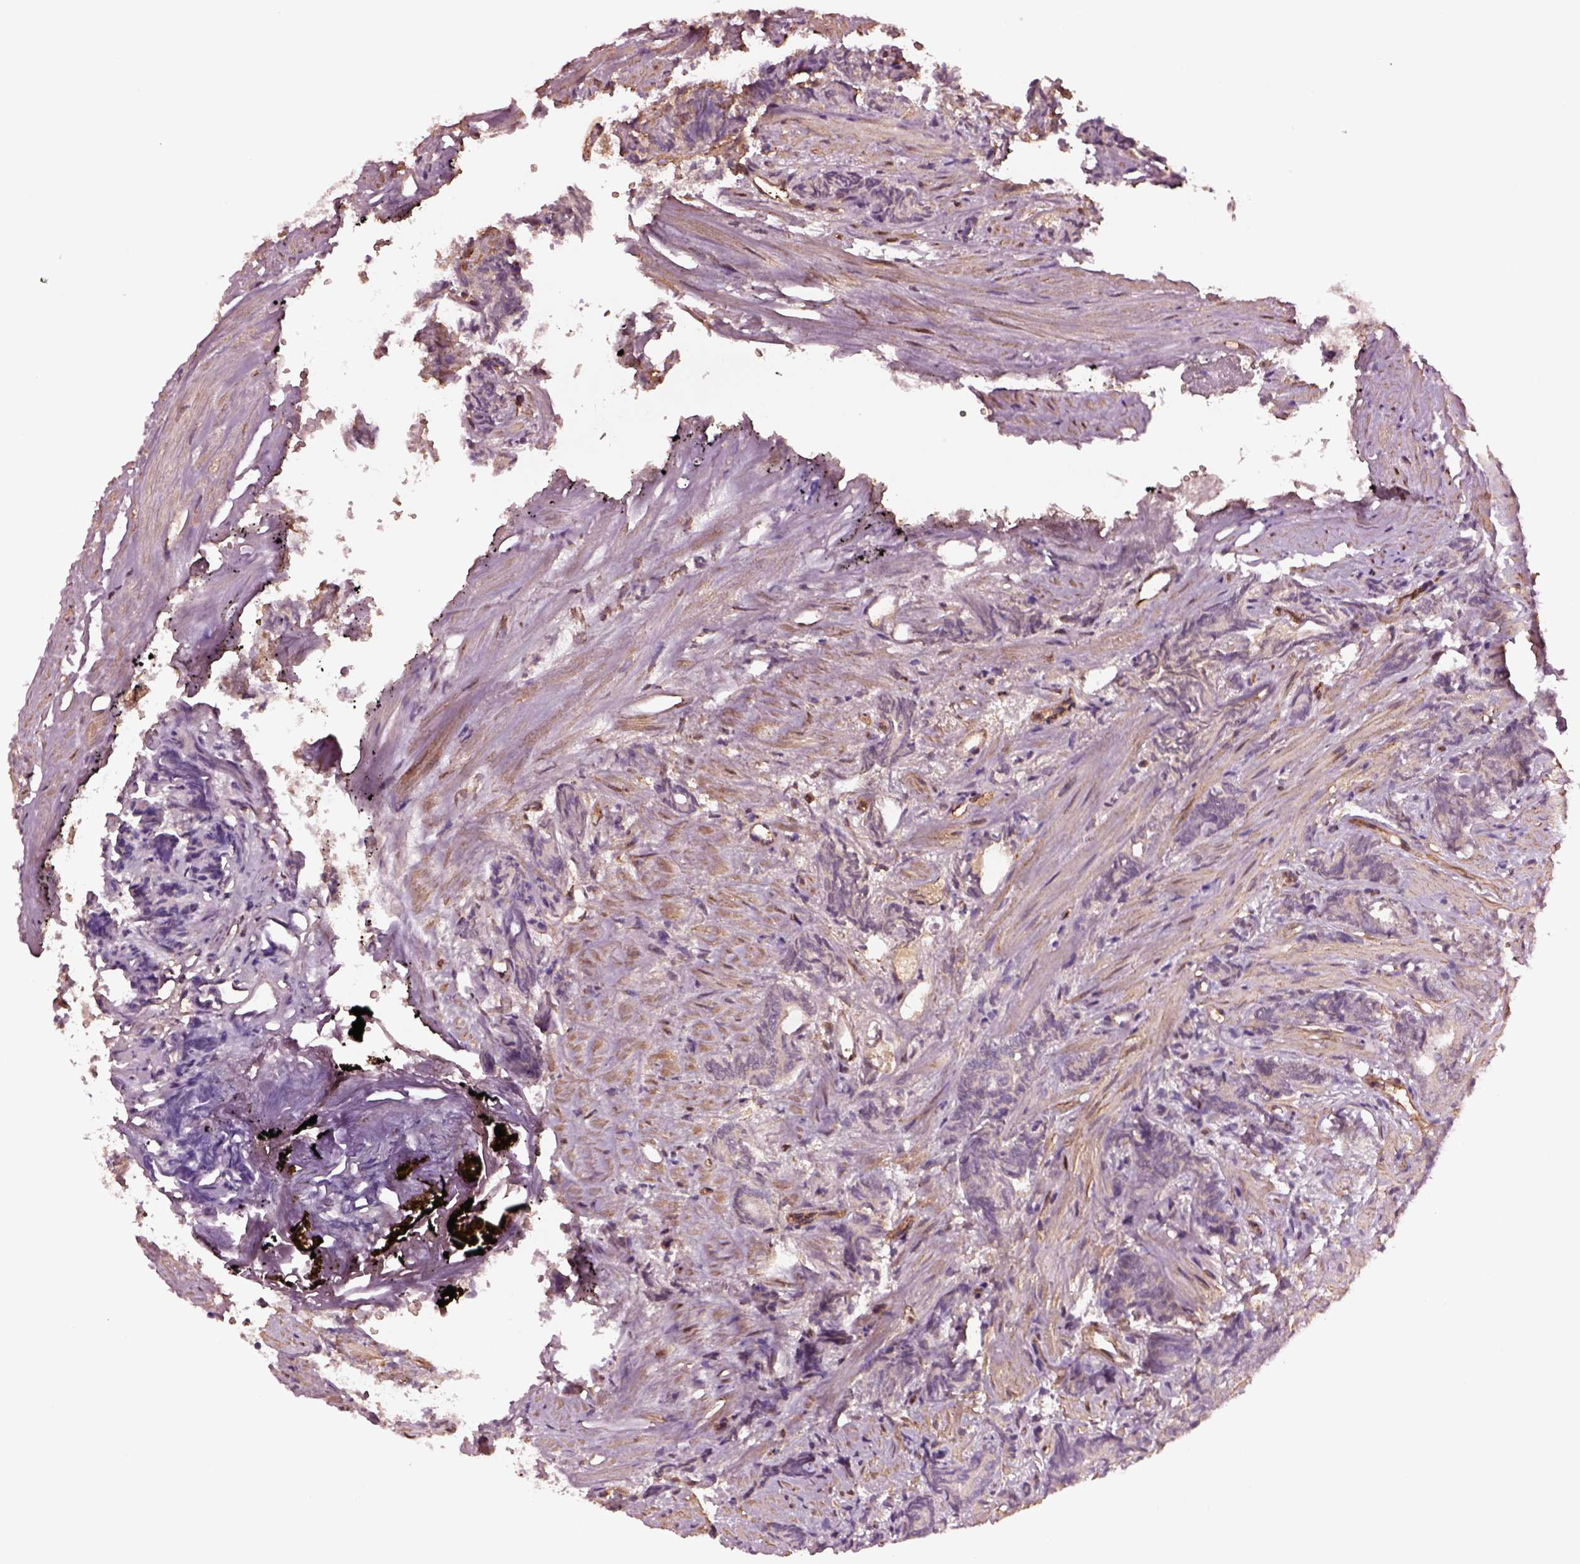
{"staining": {"intensity": "negative", "quantity": "none", "location": "none"}, "tissue": "prostate cancer", "cell_type": "Tumor cells", "image_type": "cancer", "snomed": [{"axis": "morphology", "description": "Adenocarcinoma, High grade"}, {"axis": "topography", "description": "Prostate"}], "caption": "This is a photomicrograph of immunohistochemistry staining of prostate cancer, which shows no positivity in tumor cells.", "gene": "HTR1B", "patient": {"sex": "male", "age": 84}}